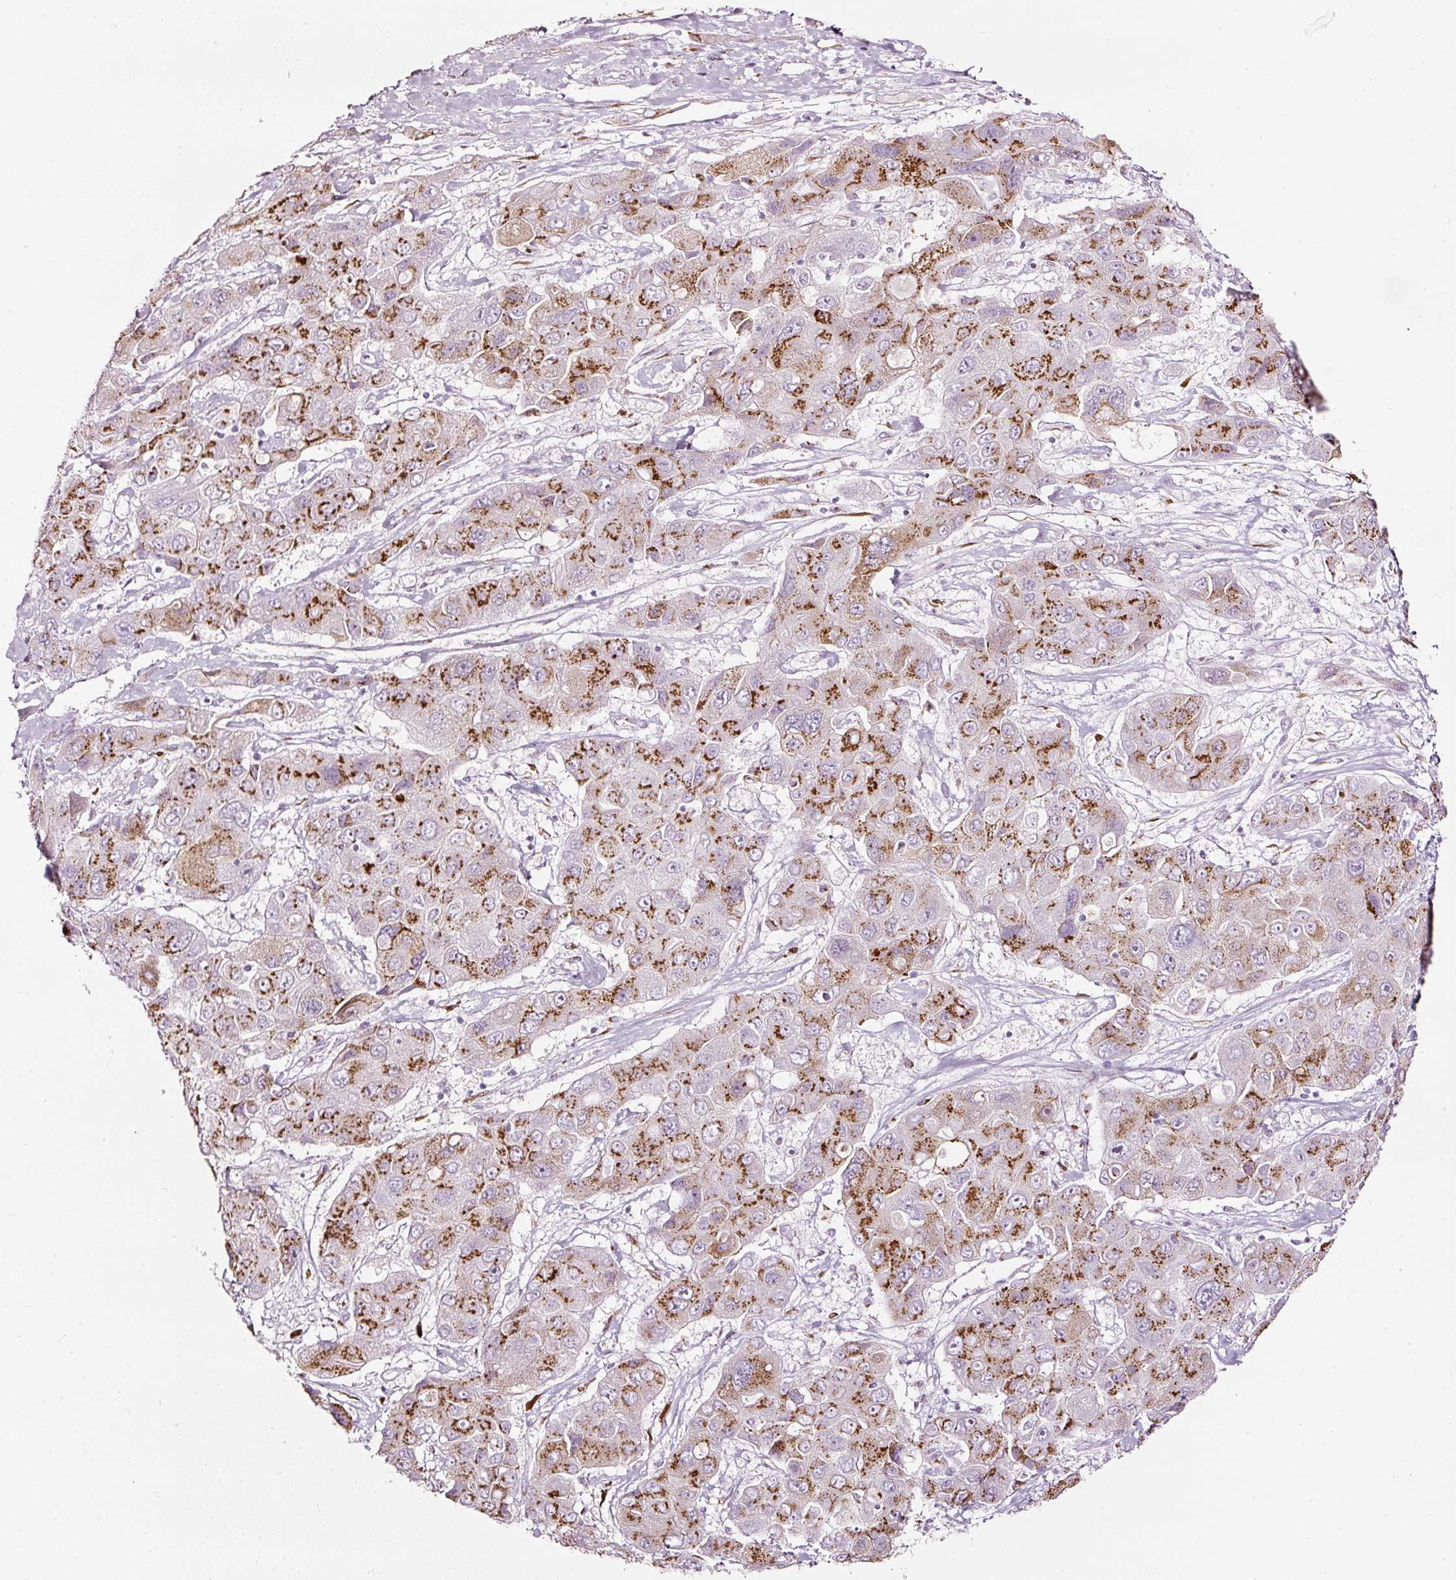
{"staining": {"intensity": "moderate", "quantity": ">75%", "location": "cytoplasmic/membranous"}, "tissue": "liver cancer", "cell_type": "Tumor cells", "image_type": "cancer", "snomed": [{"axis": "morphology", "description": "Cholangiocarcinoma"}, {"axis": "topography", "description": "Liver"}], "caption": "A photomicrograph showing moderate cytoplasmic/membranous expression in about >75% of tumor cells in cholangiocarcinoma (liver), as visualized by brown immunohistochemical staining.", "gene": "SDF4", "patient": {"sex": "male", "age": 67}}